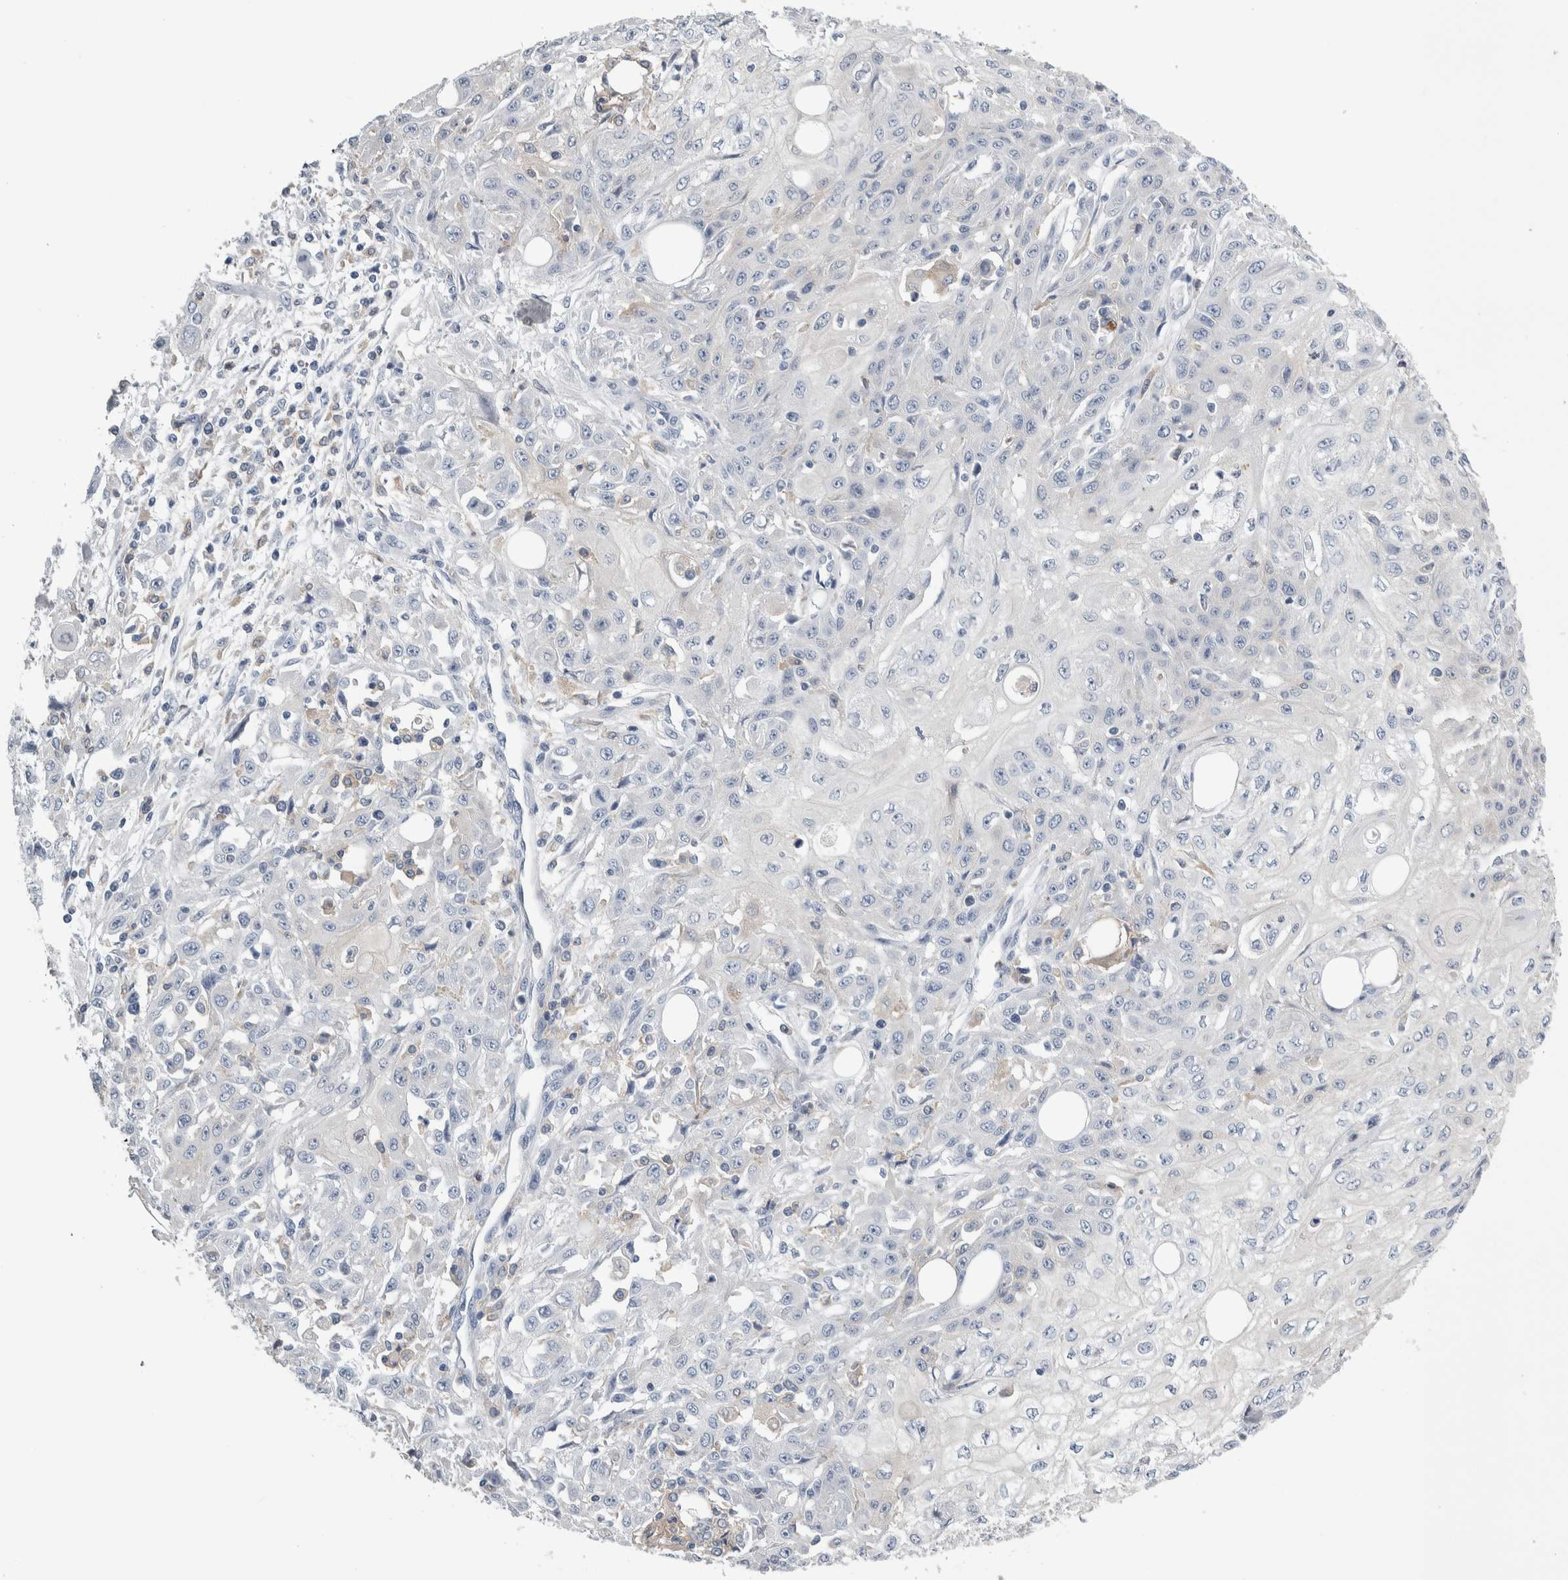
{"staining": {"intensity": "negative", "quantity": "none", "location": "none"}, "tissue": "skin cancer", "cell_type": "Tumor cells", "image_type": "cancer", "snomed": [{"axis": "morphology", "description": "Squamous cell carcinoma, NOS"}, {"axis": "morphology", "description": "Squamous cell carcinoma, metastatic, NOS"}, {"axis": "topography", "description": "Skin"}, {"axis": "topography", "description": "Lymph node"}], "caption": "A micrograph of human metastatic squamous cell carcinoma (skin) is negative for staining in tumor cells.", "gene": "SKAP2", "patient": {"sex": "male", "age": 75}}